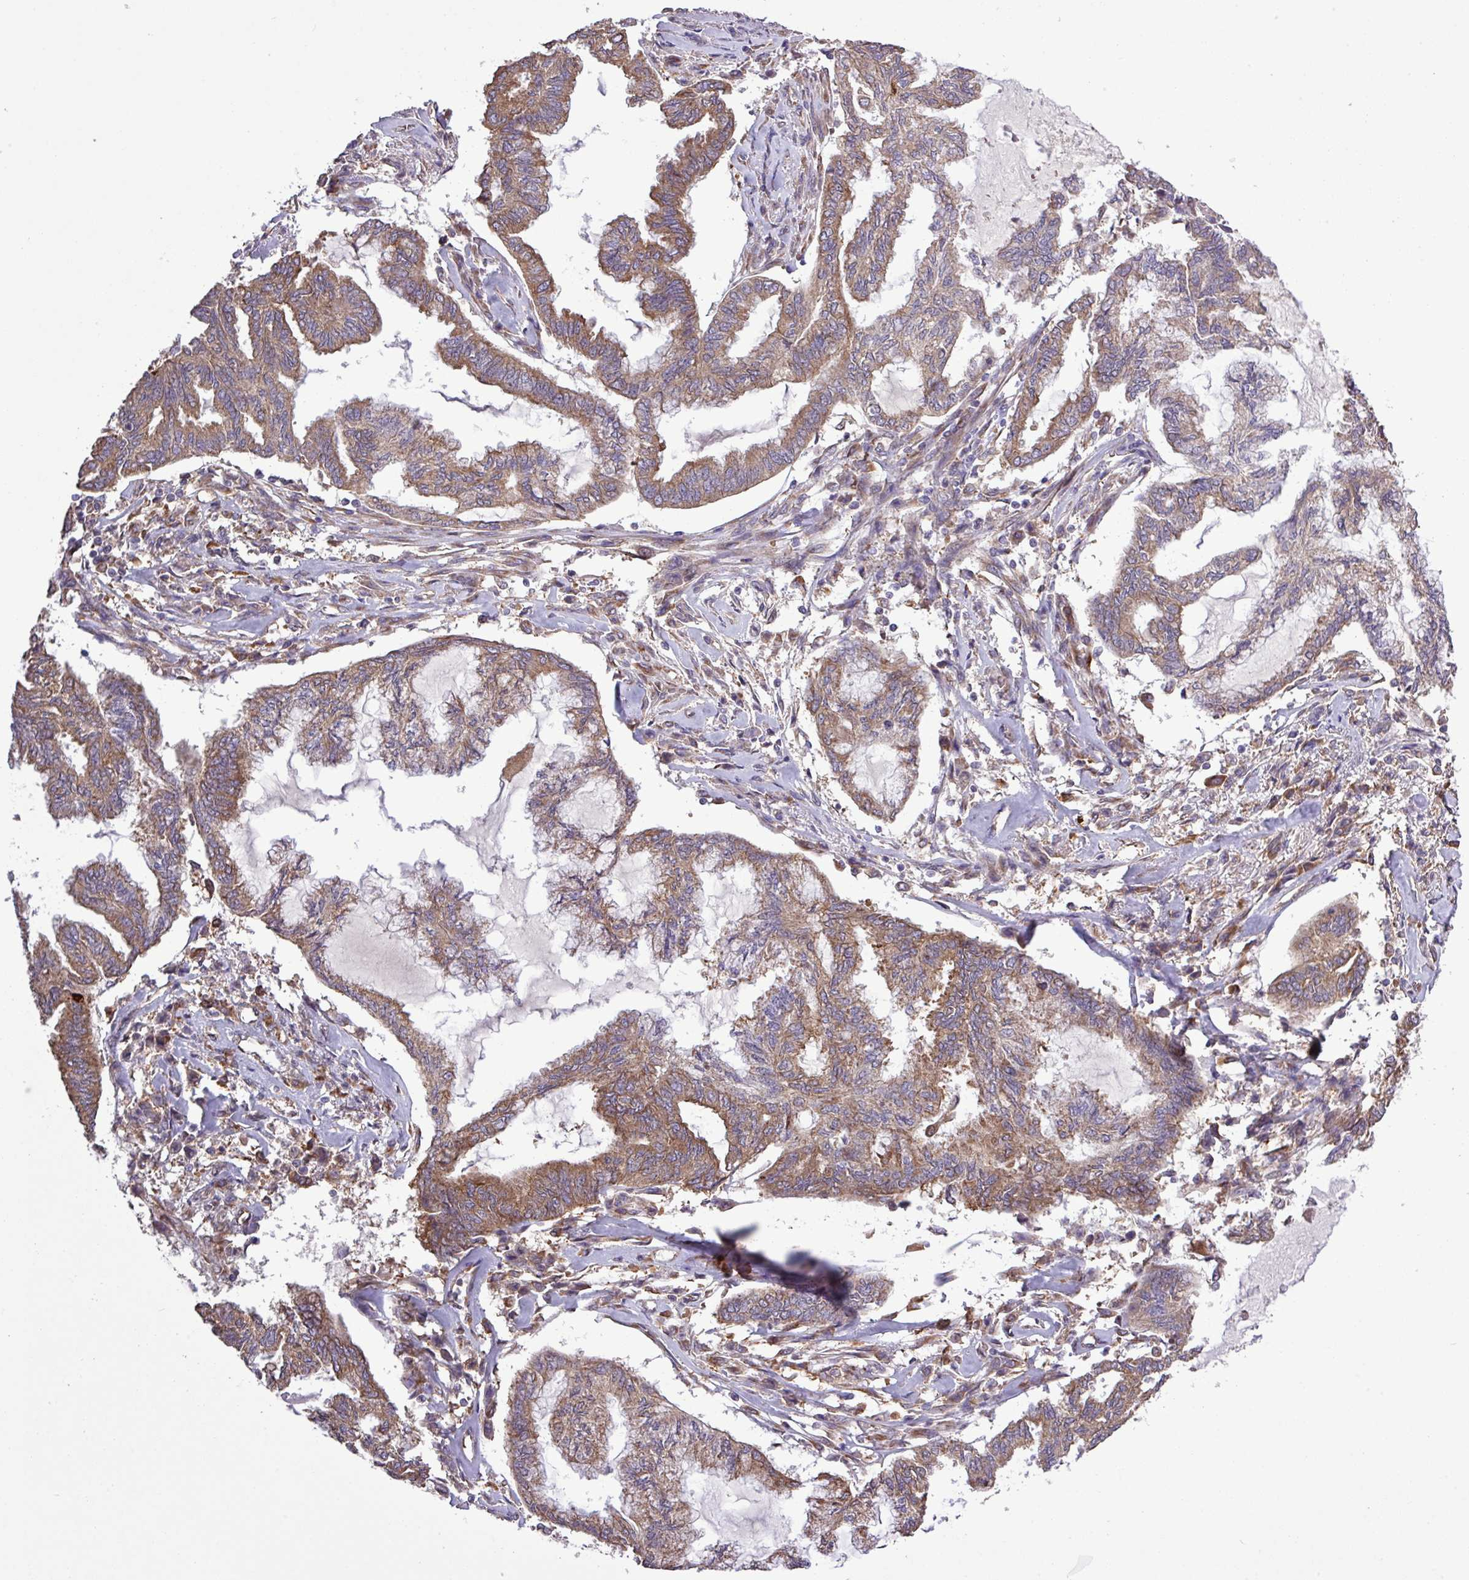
{"staining": {"intensity": "moderate", "quantity": "25%-75%", "location": "cytoplasmic/membranous"}, "tissue": "endometrial cancer", "cell_type": "Tumor cells", "image_type": "cancer", "snomed": [{"axis": "morphology", "description": "Adenocarcinoma, NOS"}, {"axis": "topography", "description": "Endometrium"}], "caption": "An immunohistochemistry photomicrograph of tumor tissue is shown. Protein staining in brown labels moderate cytoplasmic/membranous positivity in adenocarcinoma (endometrial) within tumor cells.", "gene": "MEGF6", "patient": {"sex": "female", "age": 86}}